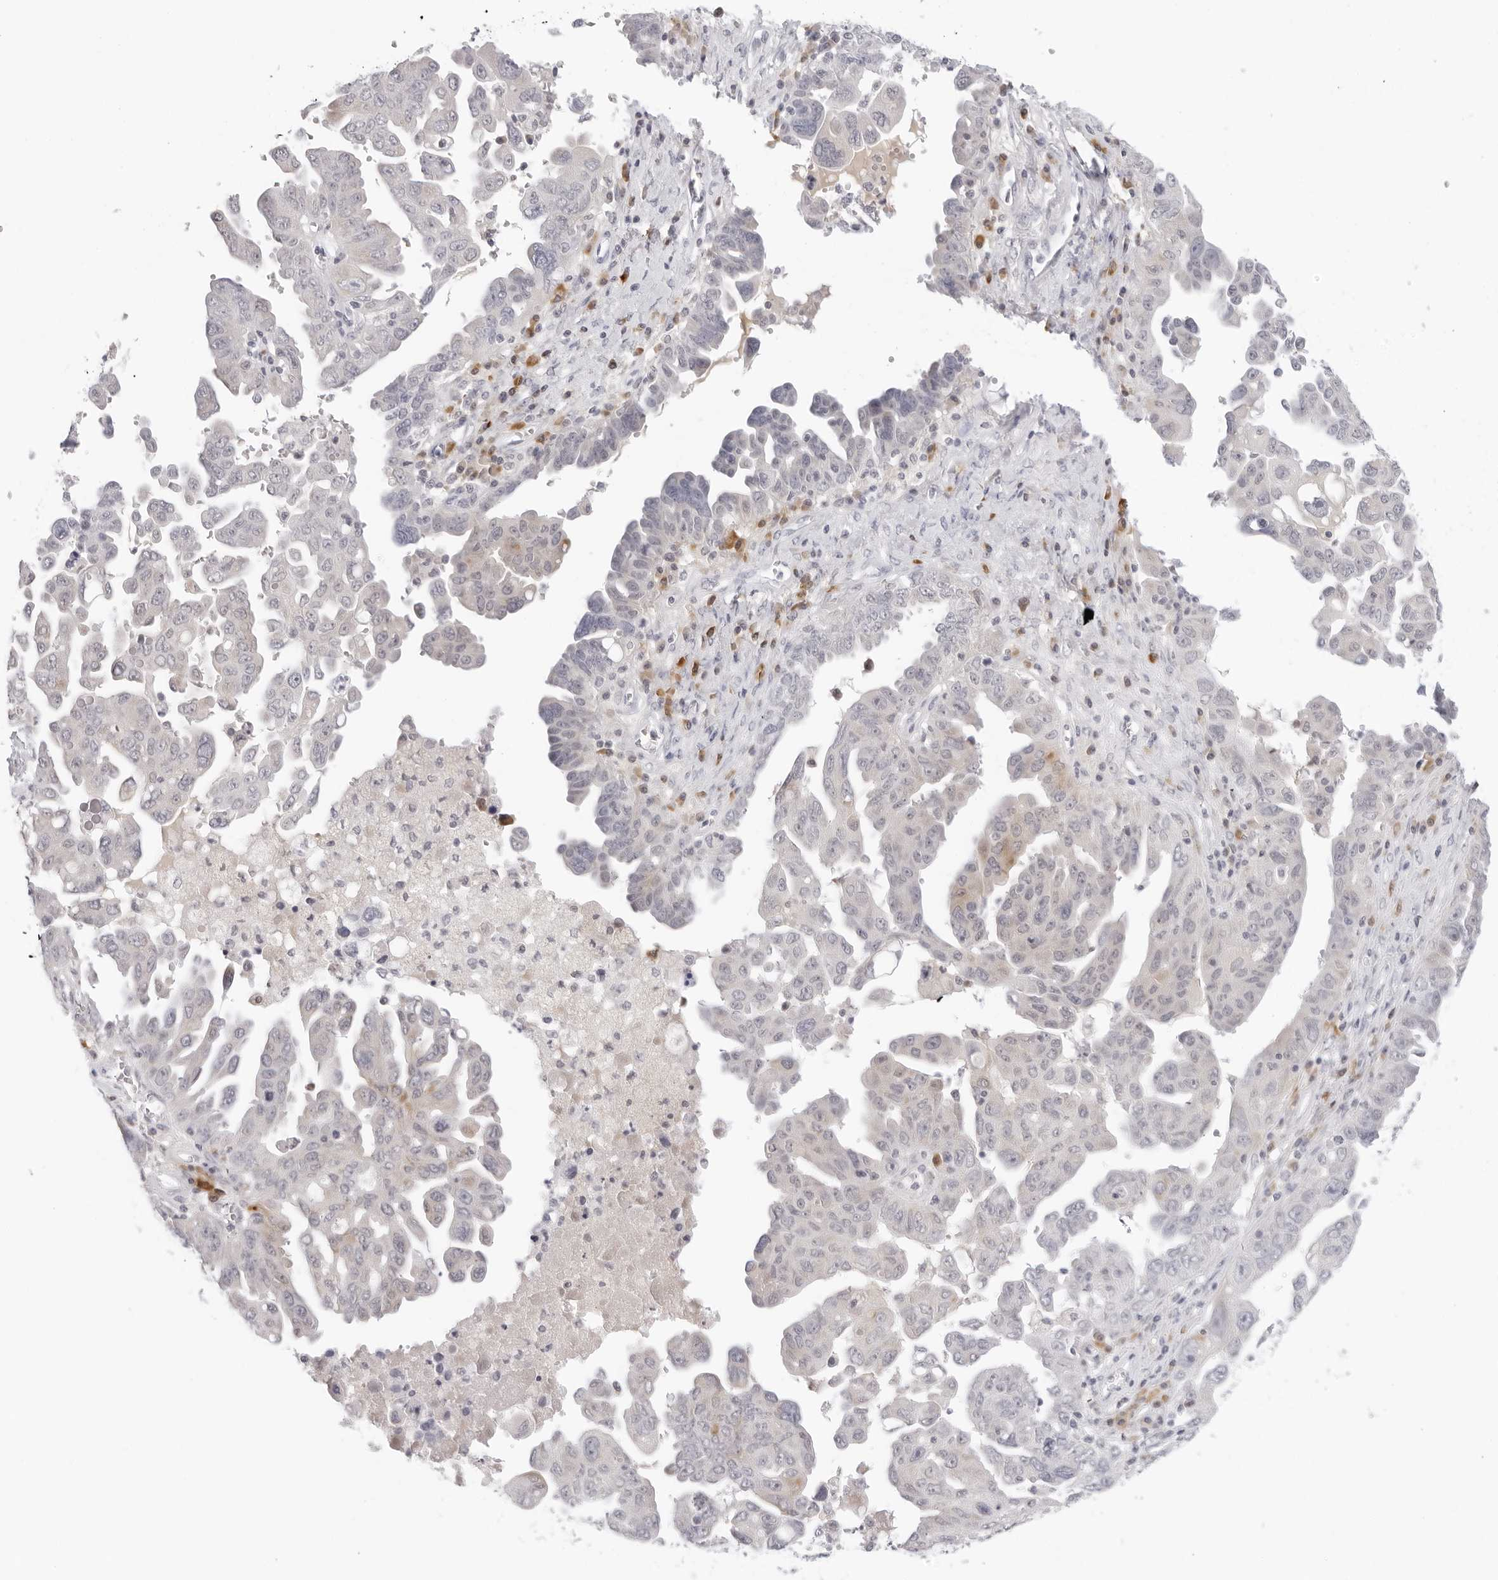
{"staining": {"intensity": "weak", "quantity": "<25%", "location": "cytoplasmic/membranous"}, "tissue": "ovarian cancer", "cell_type": "Tumor cells", "image_type": "cancer", "snomed": [{"axis": "morphology", "description": "Carcinoma, endometroid"}, {"axis": "topography", "description": "Ovary"}], "caption": "Immunohistochemistry (IHC) of human ovarian cancer shows no staining in tumor cells.", "gene": "EDN2", "patient": {"sex": "female", "age": 62}}